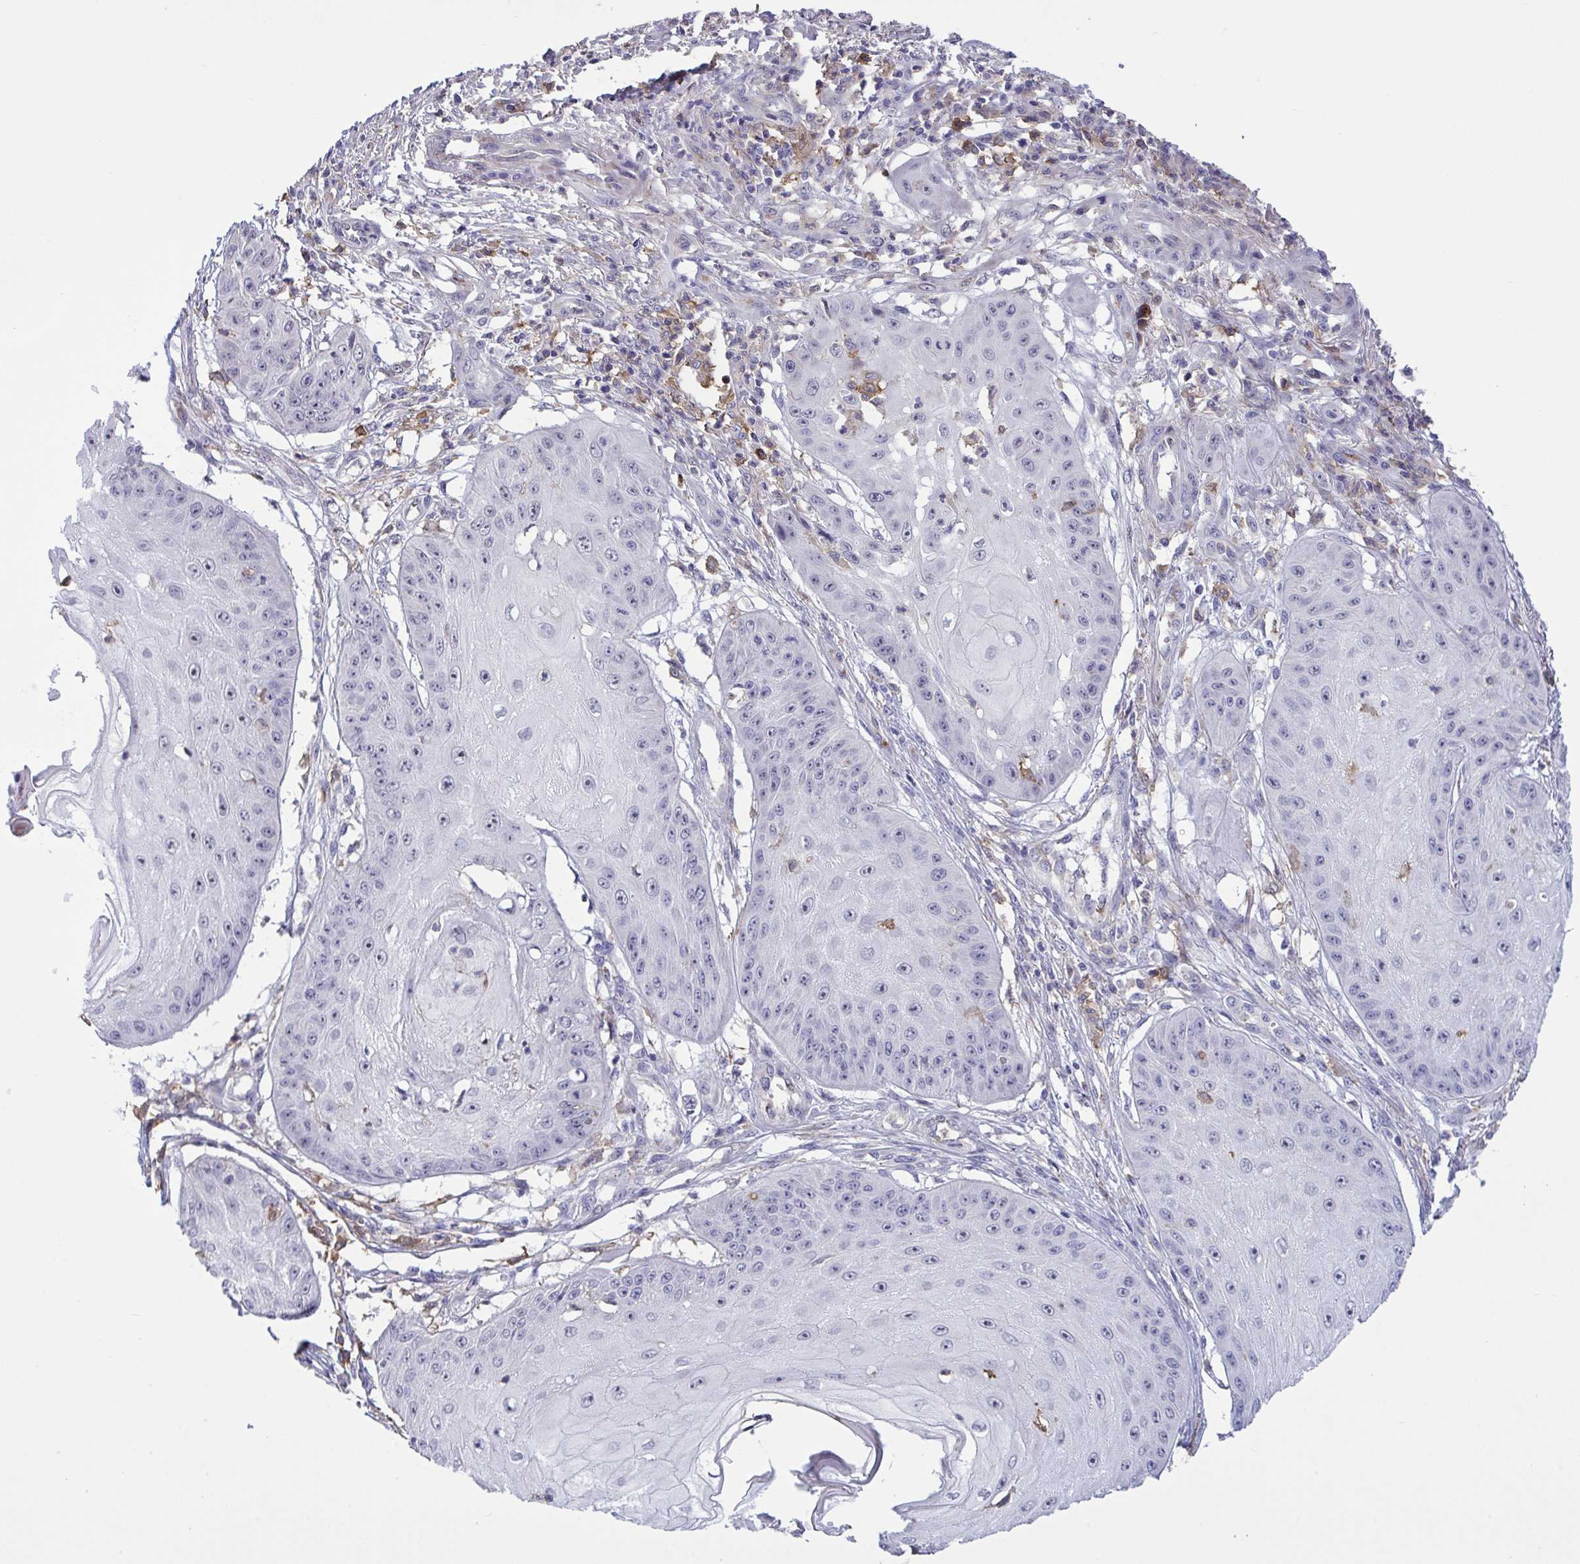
{"staining": {"intensity": "moderate", "quantity": "<25%", "location": "nuclear"}, "tissue": "skin cancer", "cell_type": "Tumor cells", "image_type": "cancer", "snomed": [{"axis": "morphology", "description": "Squamous cell carcinoma, NOS"}, {"axis": "topography", "description": "Skin"}], "caption": "Skin squamous cell carcinoma stained with a brown dye reveals moderate nuclear positive expression in about <25% of tumor cells.", "gene": "CD101", "patient": {"sex": "male", "age": 70}}